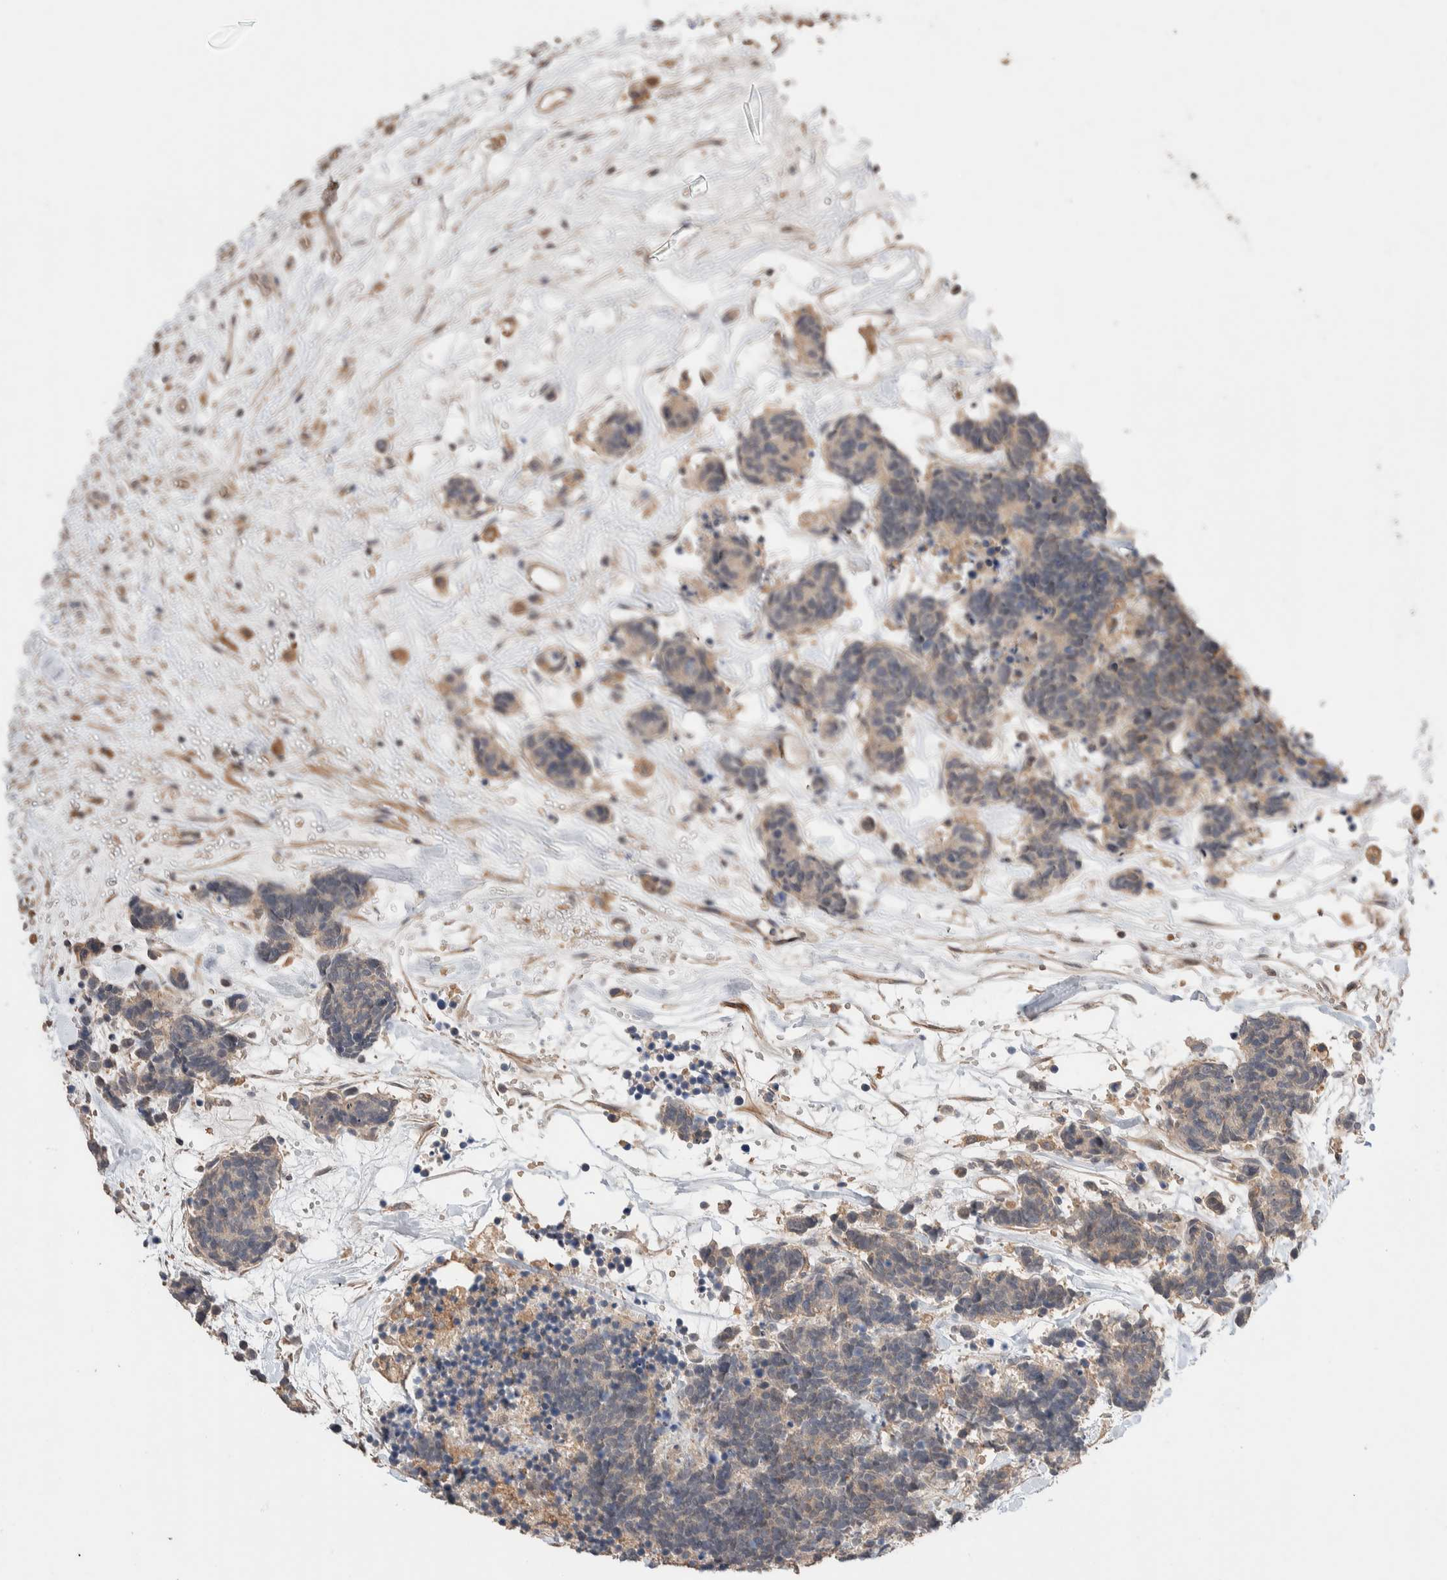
{"staining": {"intensity": "weak", "quantity": ">75%", "location": "cytoplasmic/membranous"}, "tissue": "carcinoid", "cell_type": "Tumor cells", "image_type": "cancer", "snomed": [{"axis": "morphology", "description": "Carcinoma, NOS"}, {"axis": "morphology", "description": "Carcinoid, malignant, NOS"}, {"axis": "topography", "description": "Urinary bladder"}], "caption": "An IHC image of tumor tissue is shown. Protein staining in brown highlights weak cytoplasmic/membranous positivity in carcinoma within tumor cells.", "gene": "WDR91", "patient": {"sex": "male", "age": 57}}